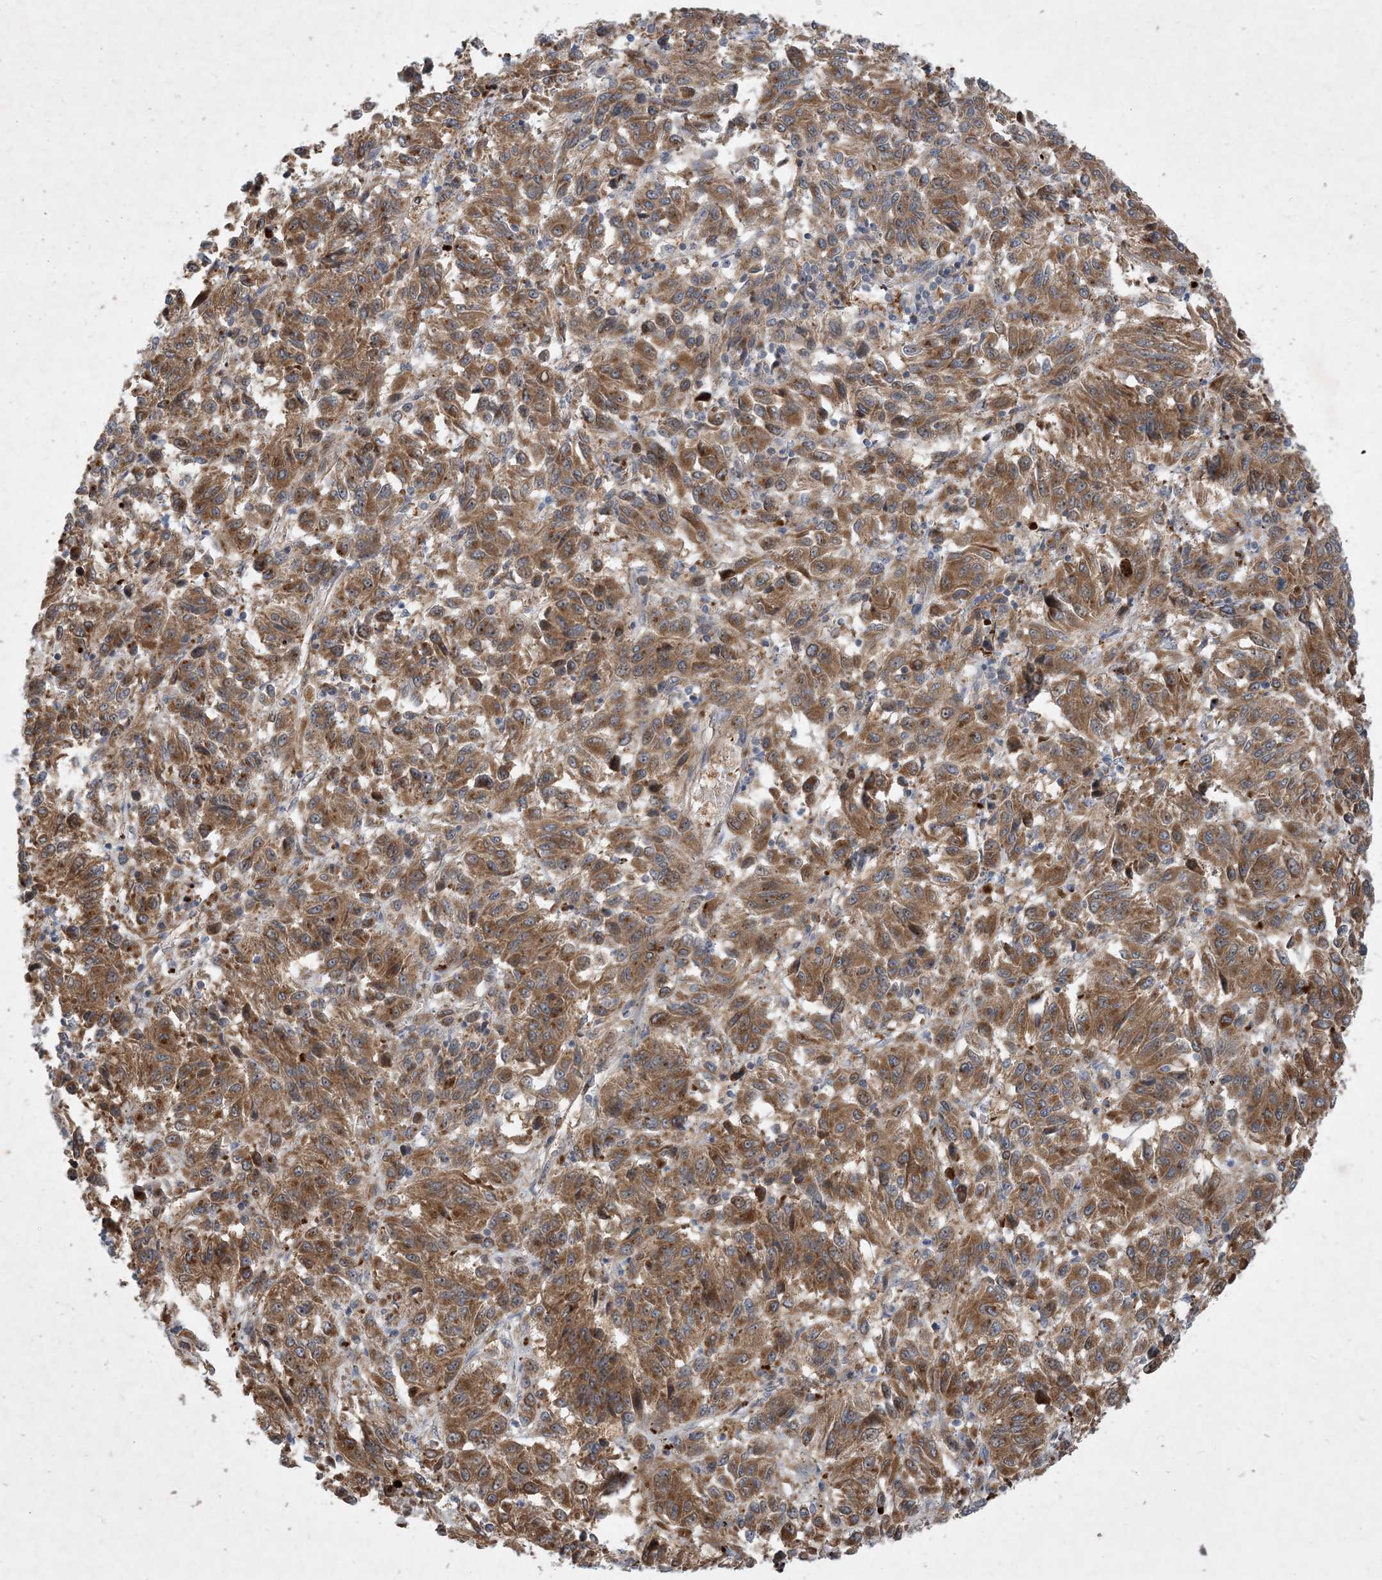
{"staining": {"intensity": "moderate", "quantity": ">75%", "location": "cytoplasmic/membranous"}, "tissue": "melanoma", "cell_type": "Tumor cells", "image_type": "cancer", "snomed": [{"axis": "morphology", "description": "Malignant melanoma, Metastatic site"}, {"axis": "topography", "description": "Lung"}], "caption": "Approximately >75% of tumor cells in melanoma display moderate cytoplasmic/membranous protein positivity as visualized by brown immunohistochemical staining.", "gene": "TINAG", "patient": {"sex": "male", "age": 64}}